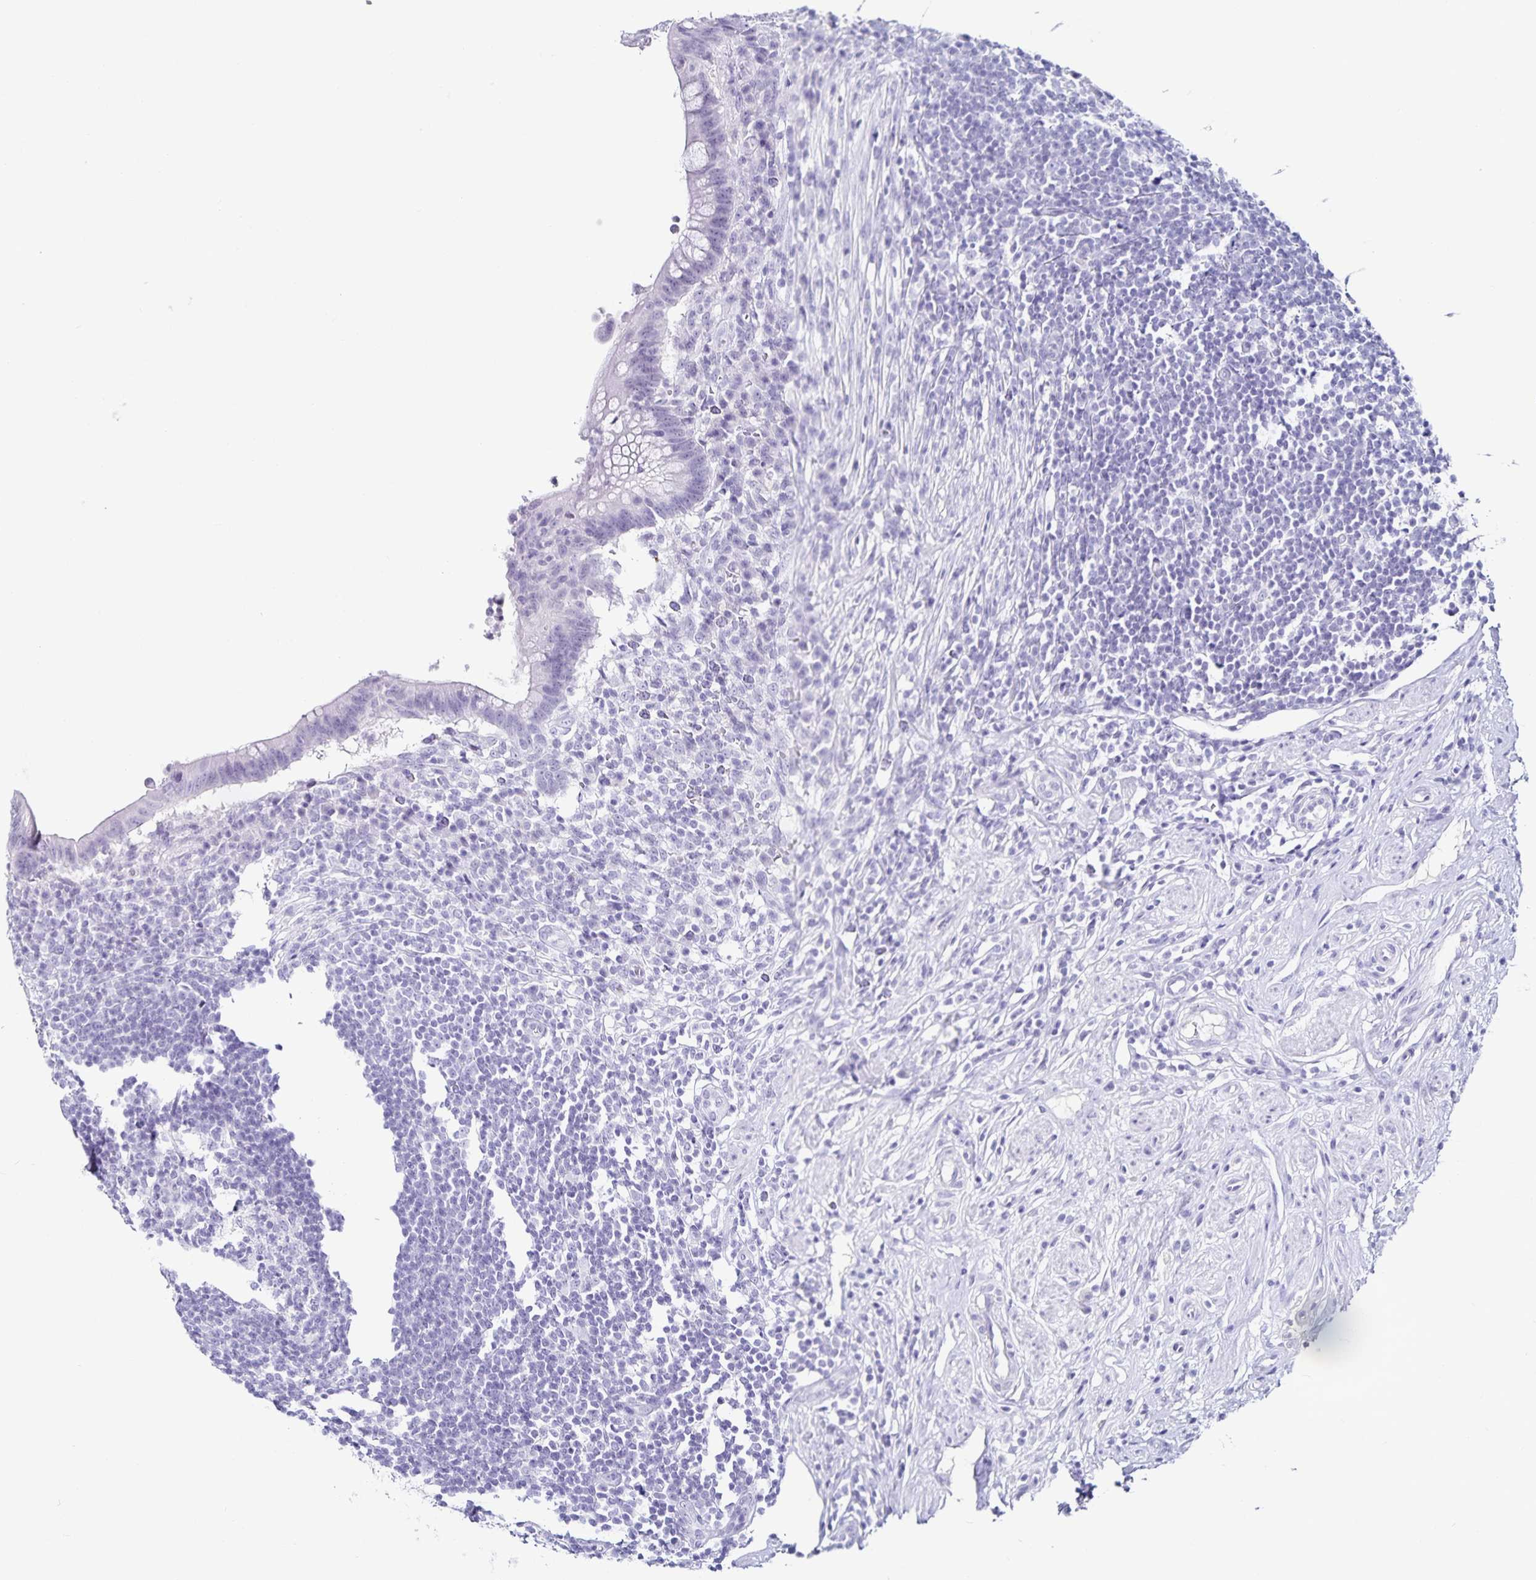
{"staining": {"intensity": "negative", "quantity": "none", "location": "none"}, "tissue": "appendix", "cell_type": "Glandular cells", "image_type": "normal", "snomed": [{"axis": "morphology", "description": "Normal tissue, NOS"}, {"axis": "topography", "description": "Appendix"}], "caption": "The histopathology image reveals no staining of glandular cells in unremarkable appendix.", "gene": "TTR", "patient": {"sex": "female", "age": 56}}